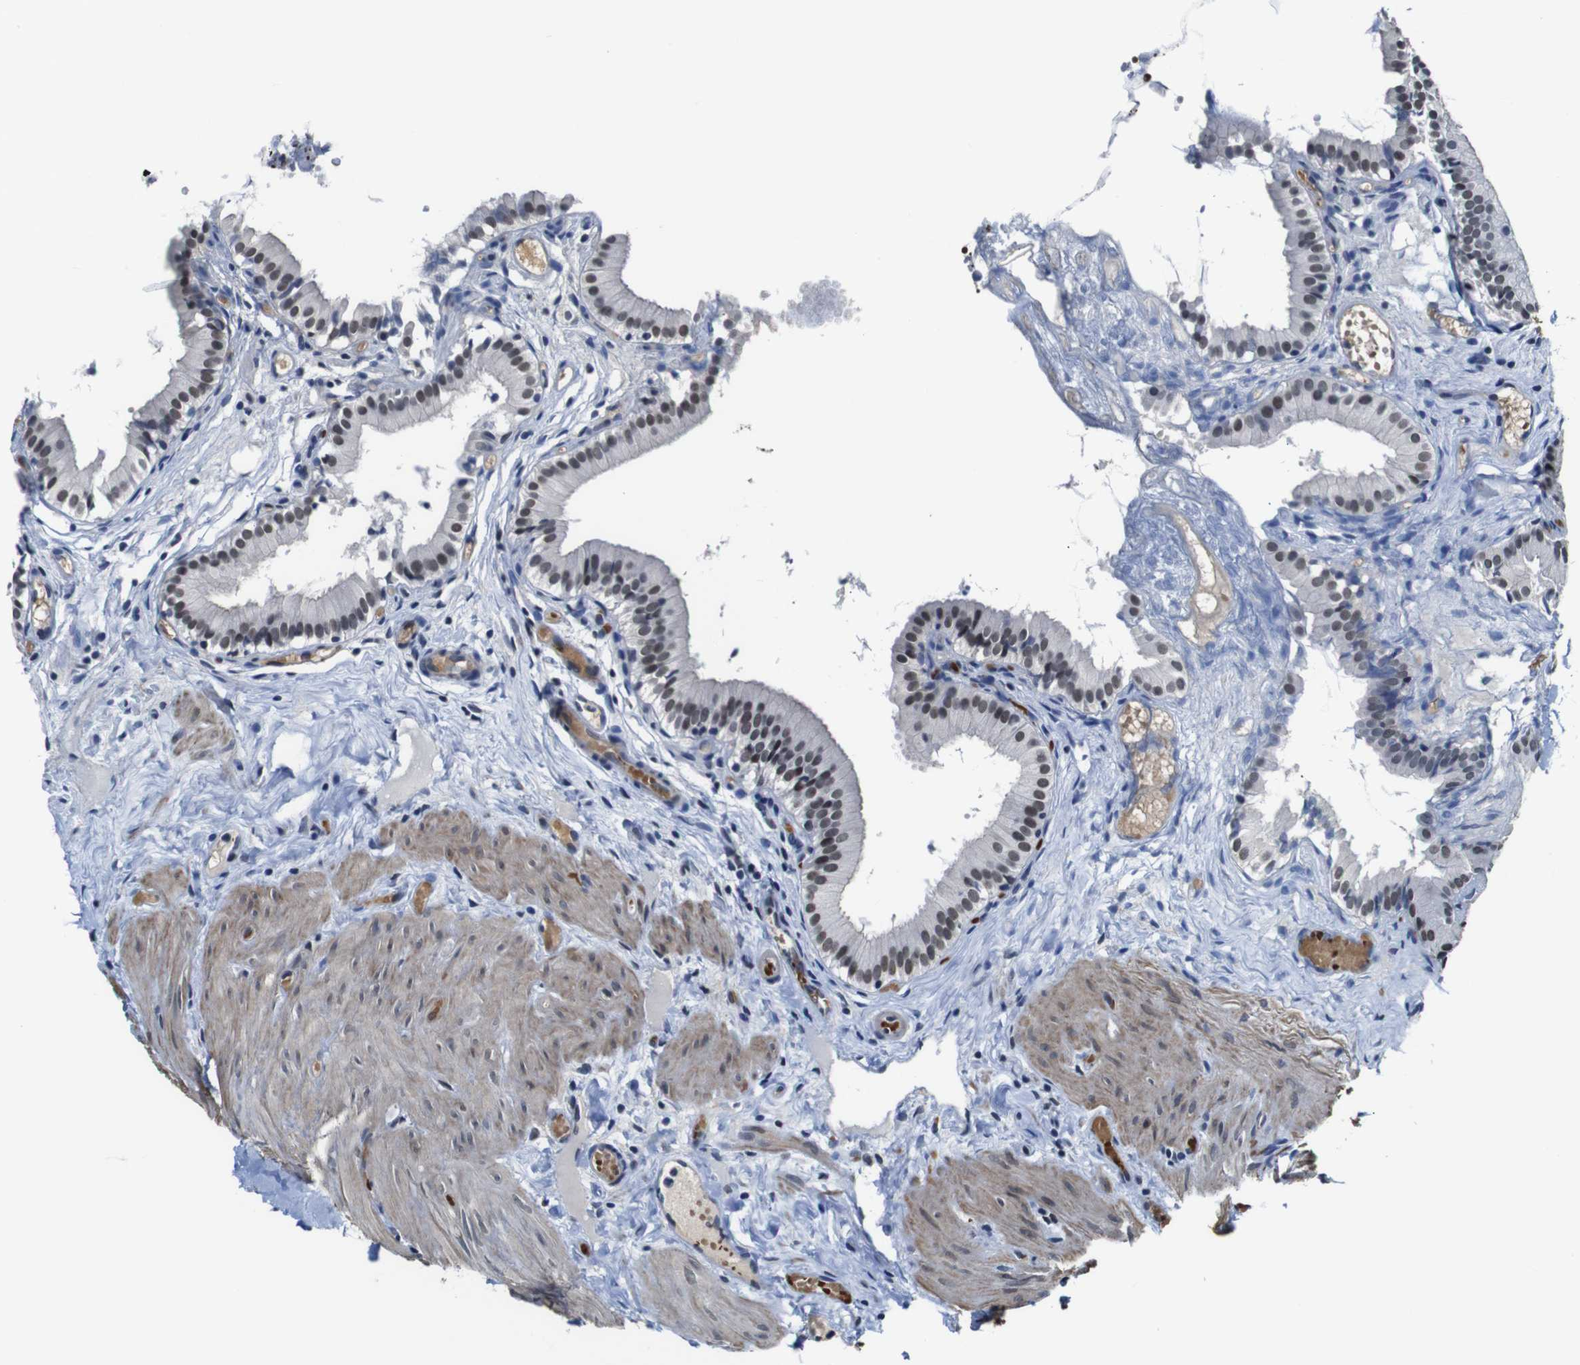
{"staining": {"intensity": "moderate", "quantity": "25%-75%", "location": "nuclear"}, "tissue": "gallbladder", "cell_type": "Glandular cells", "image_type": "normal", "snomed": [{"axis": "morphology", "description": "Normal tissue, NOS"}, {"axis": "topography", "description": "Gallbladder"}], "caption": "This is a histology image of immunohistochemistry staining of normal gallbladder, which shows moderate positivity in the nuclear of glandular cells.", "gene": "ILDR2", "patient": {"sex": "female", "age": 26}}